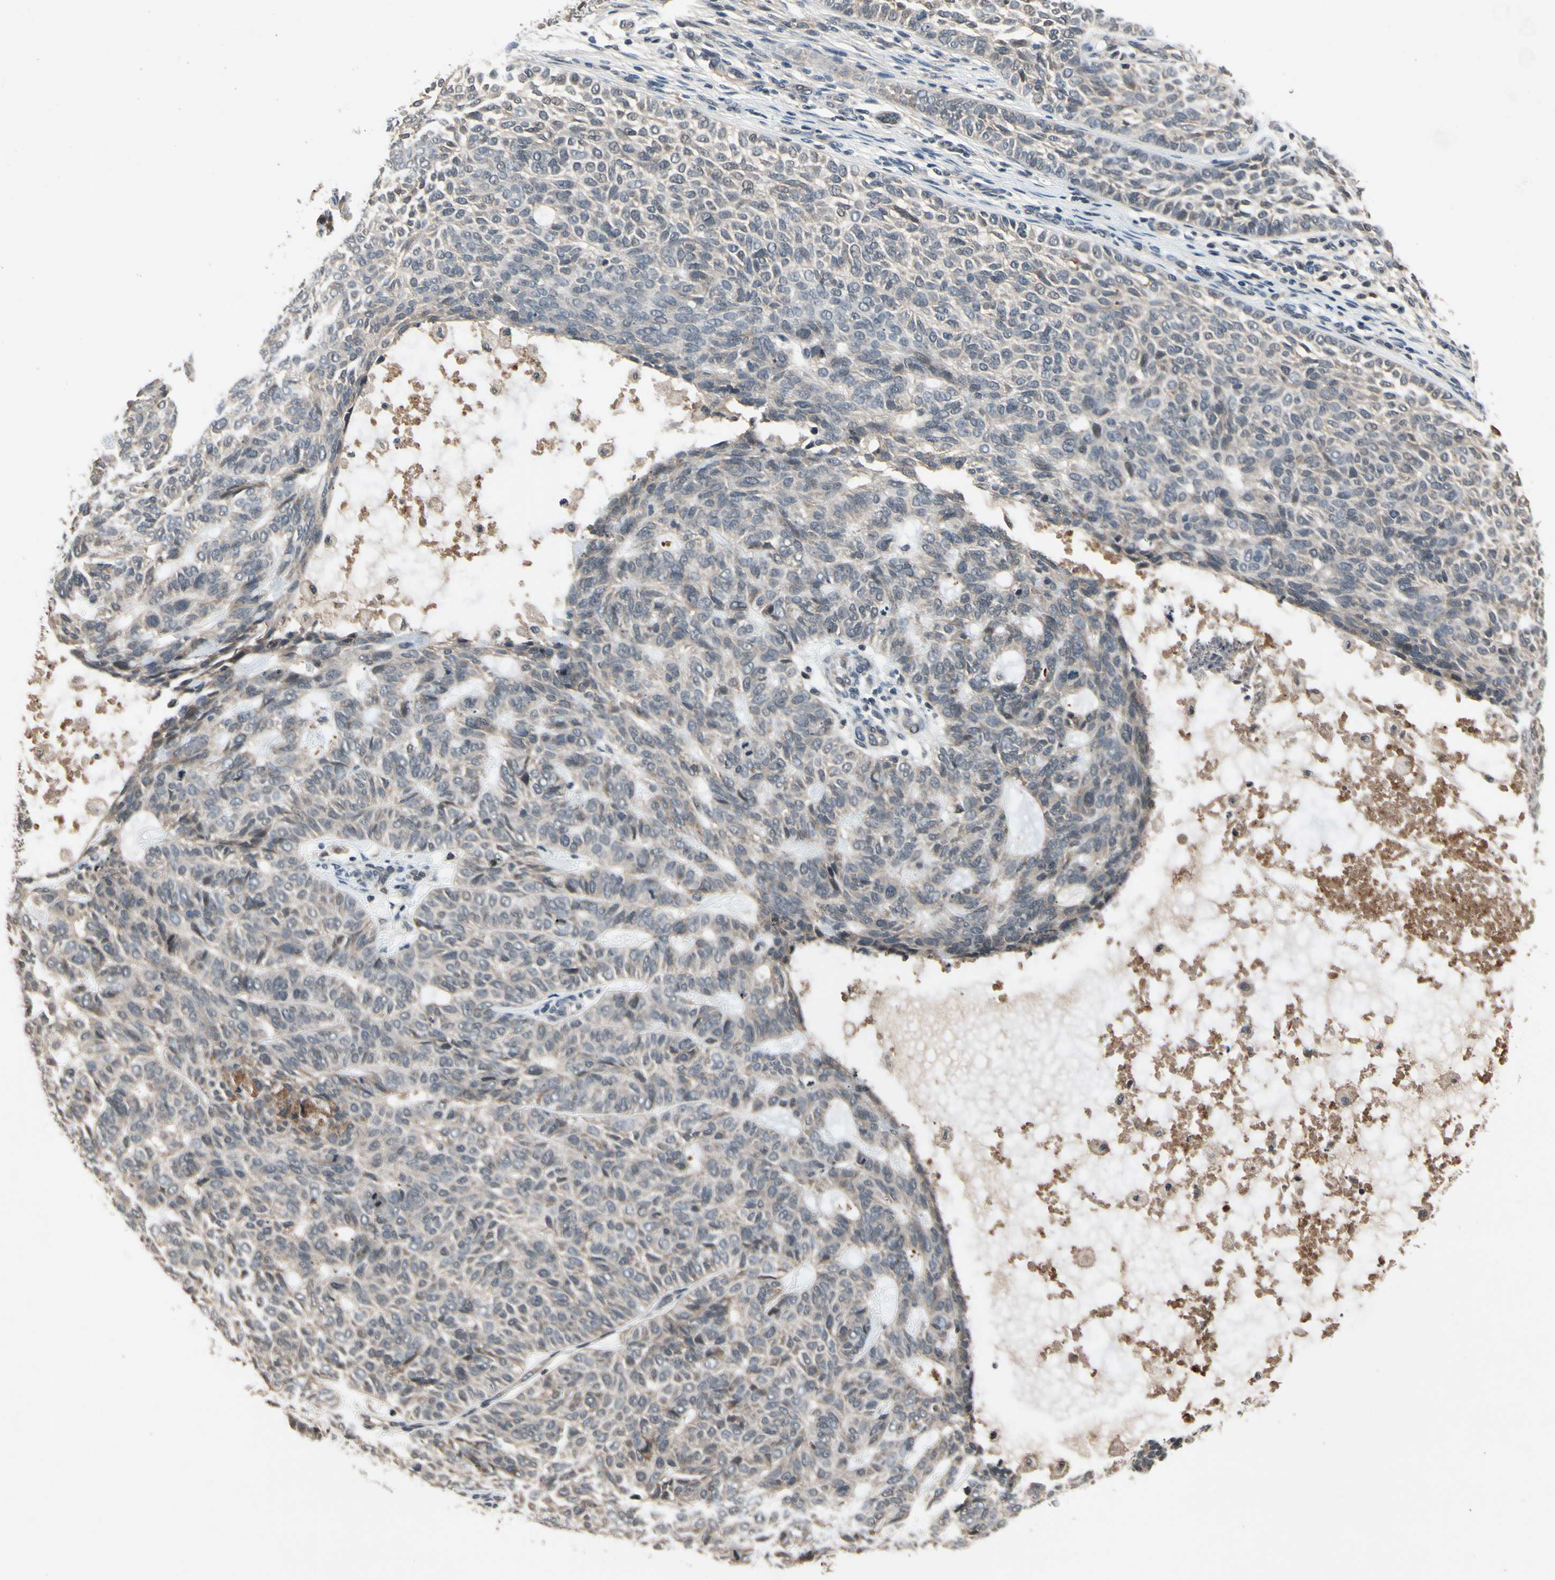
{"staining": {"intensity": "weak", "quantity": "25%-75%", "location": "cytoplasmic/membranous"}, "tissue": "skin cancer", "cell_type": "Tumor cells", "image_type": "cancer", "snomed": [{"axis": "morphology", "description": "Basal cell carcinoma"}, {"axis": "topography", "description": "Skin"}], "caption": "Approximately 25%-75% of tumor cells in human skin basal cell carcinoma exhibit weak cytoplasmic/membranous protein positivity as visualized by brown immunohistochemical staining.", "gene": "DPY19L3", "patient": {"sex": "male", "age": 87}}